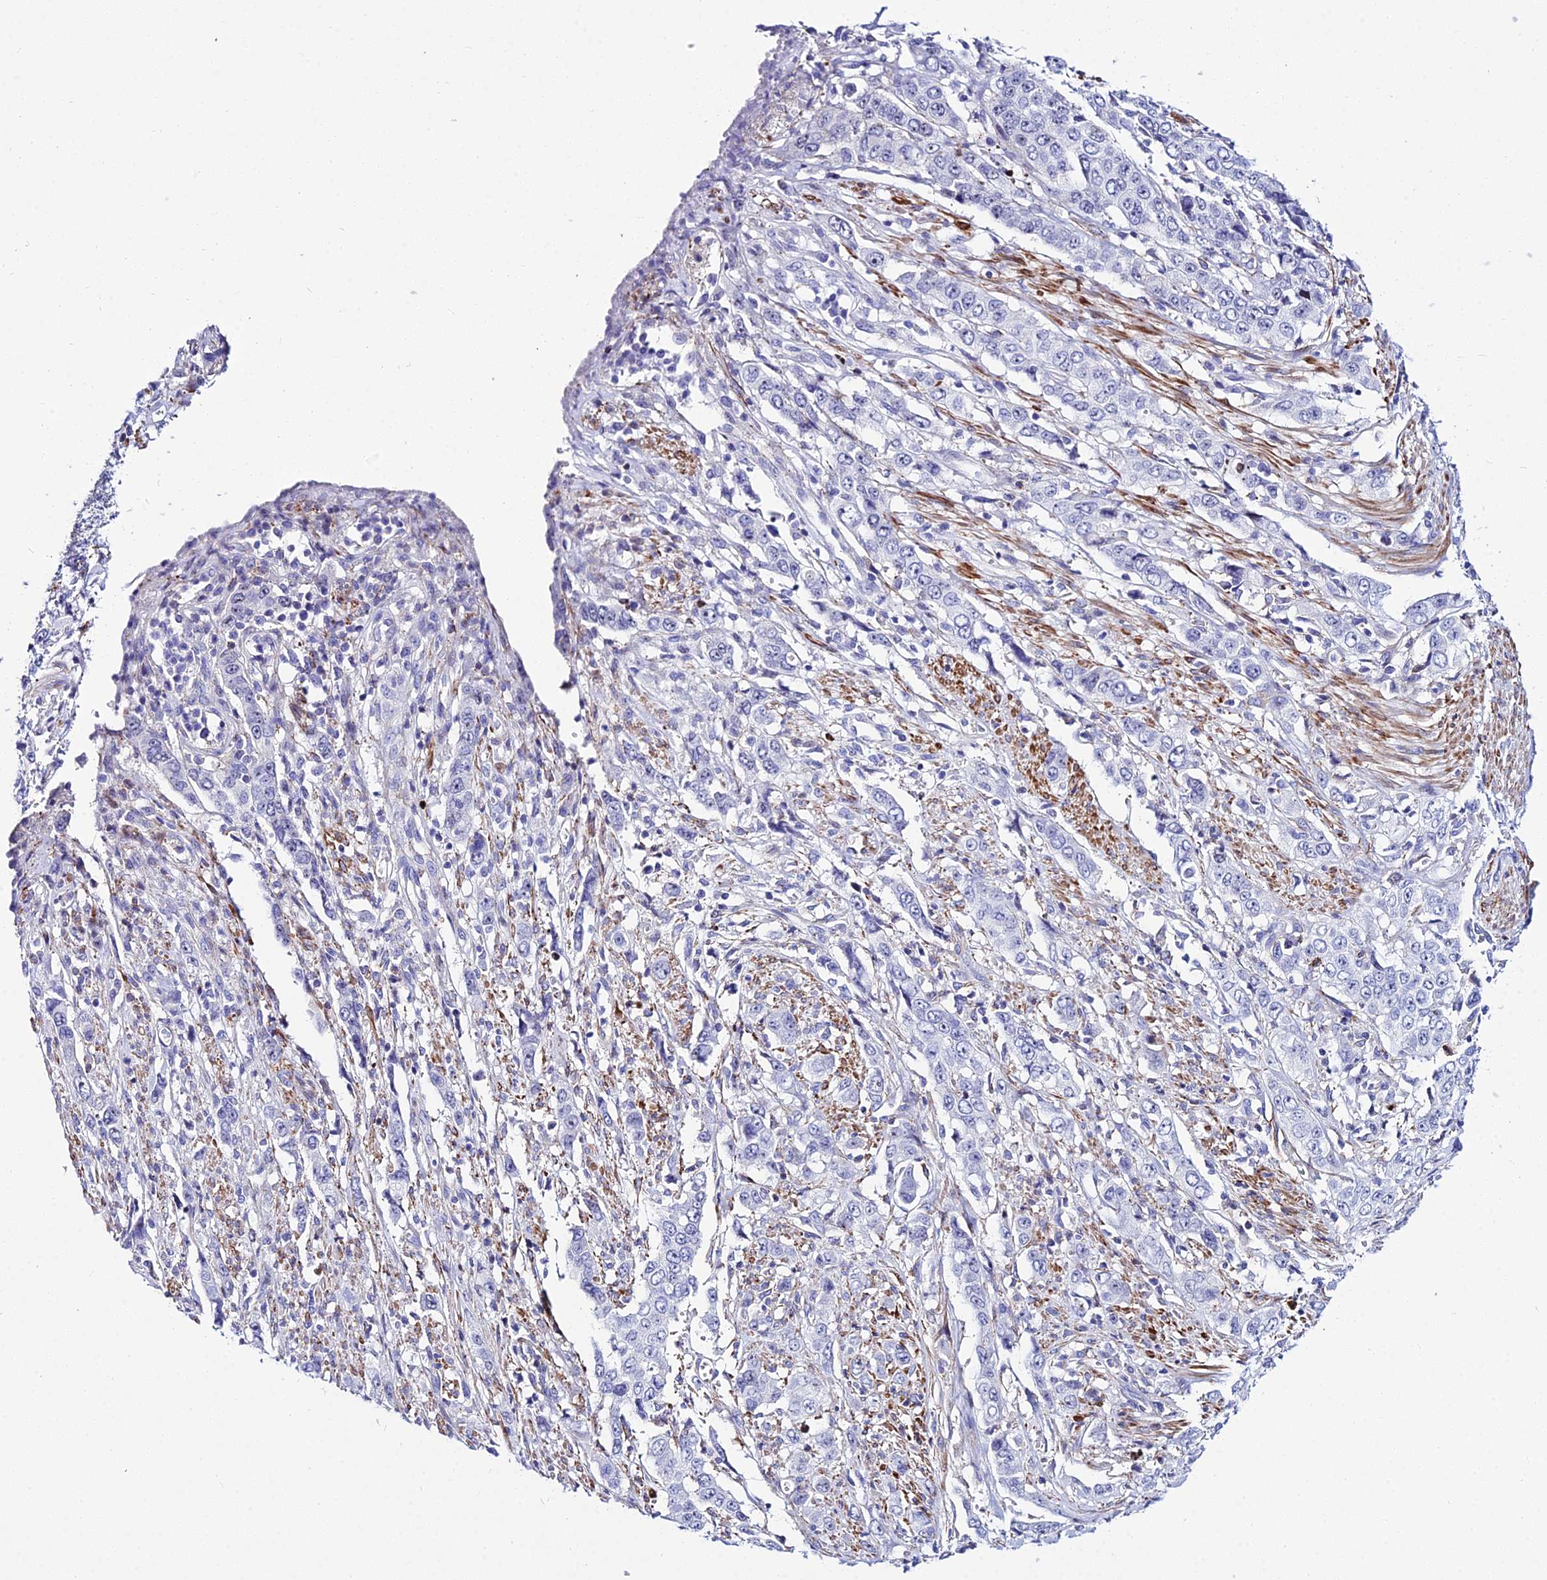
{"staining": {"intensity": "negative", "quantity": "none", "location": "none"}, "tissue": "stomach cancer", "cell_type": "Tumor cells", "image_type": "cancer", "snomed": [{"axis": "morphology", "description": "Adenocarcinoma, NOS"}, {"axis": "topography", "description": "Stomach, upper"}], "caption": "DAB (3,3'-diaminobenzidine) immunohistochemical staining of human stomach cancer (adenocarcinoma) shows no significant expression in tumor cells.", "gene": "DLX1", "patient": {"sex": "male", "age": 62}}